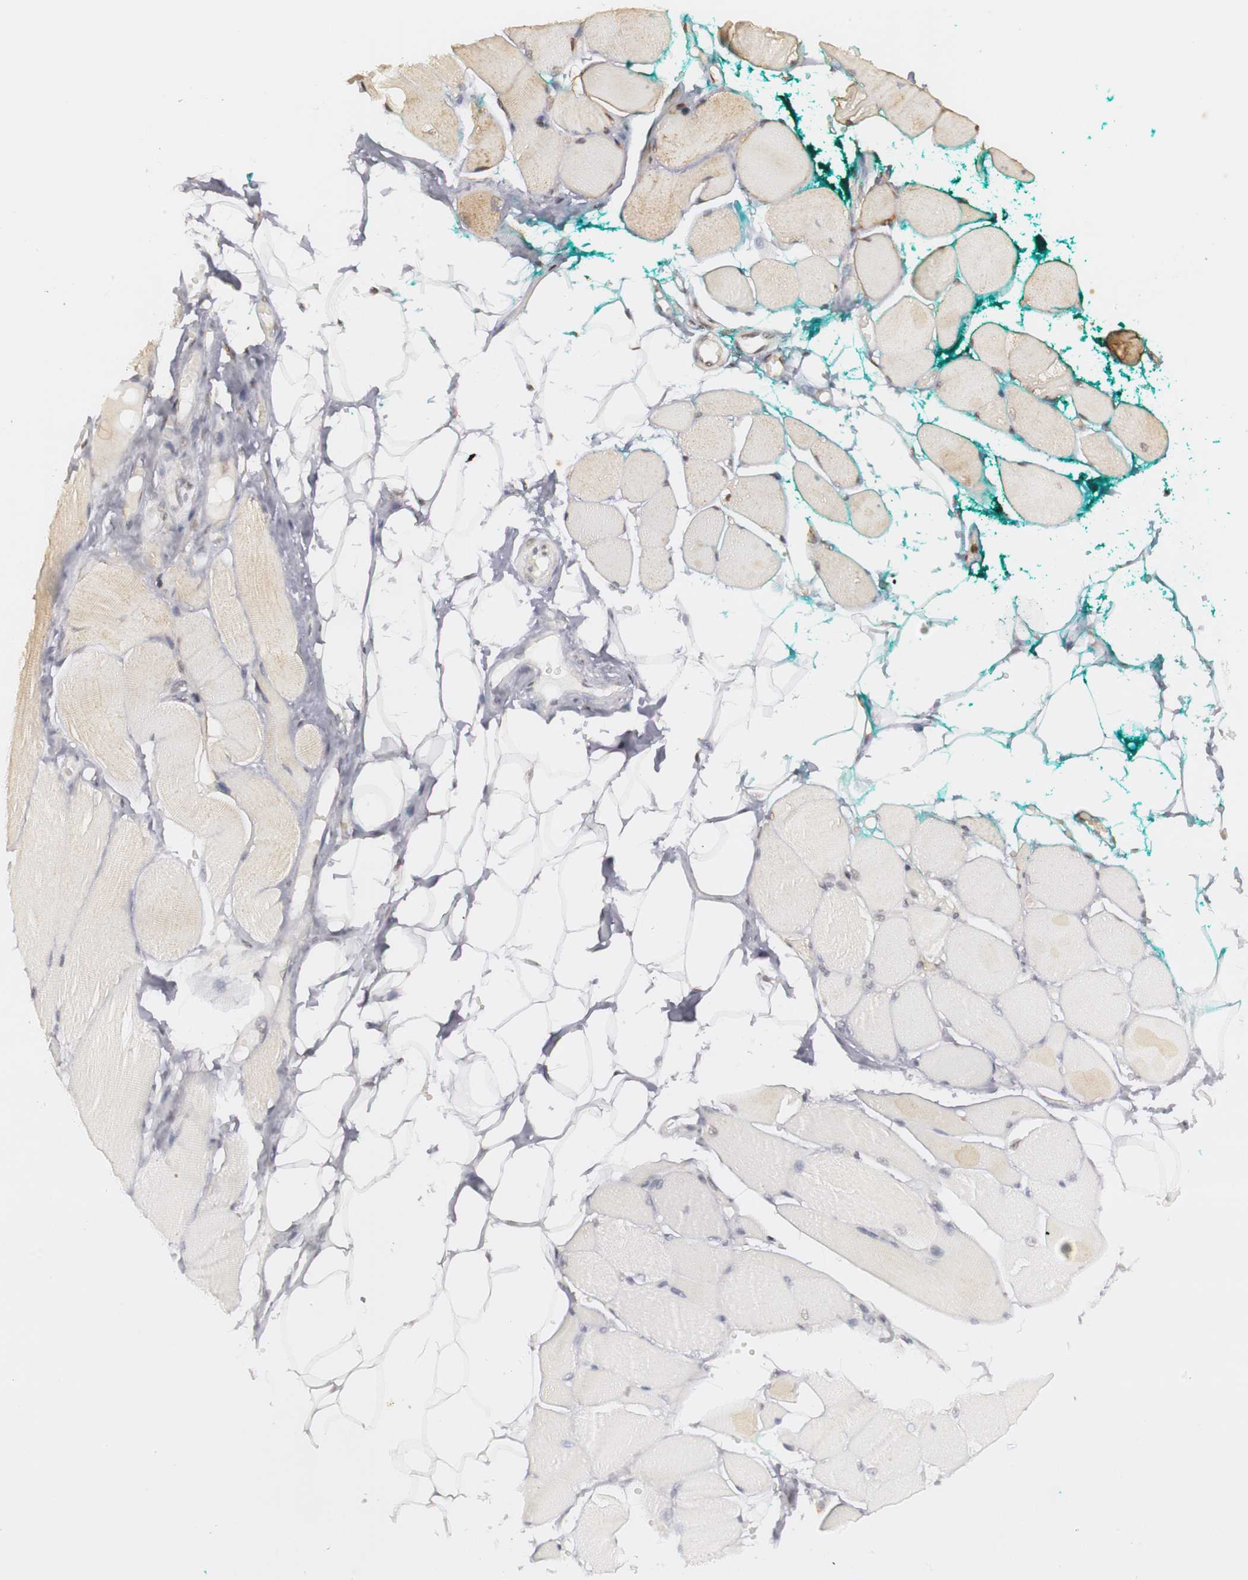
{"staining": {"intensity": "weak", "quantity": "25%-75%", "location": "cytoplasmic/membranous"}, "tissue": "skeletal muscle", "cell_type": "Myocytes", "image_type": "normal", "snomed": [{"axis": "morphology", "description": "Normal tissue, NOS"}, {"axis": "topography", "description": "Skeletal muscle"}, {"axis": "topography", "description": "Peripheral nerve tissue"}], "caption": "Weak cytoplasmic/membranous protein expression is present in about 25%-75% of myocytes in skeletal muscle. (brown staining indicates protein expression, while blue staining denotes nuclei).", "gene": "PLEKHA1", "patient": {"sex": "female", "age": 84}}